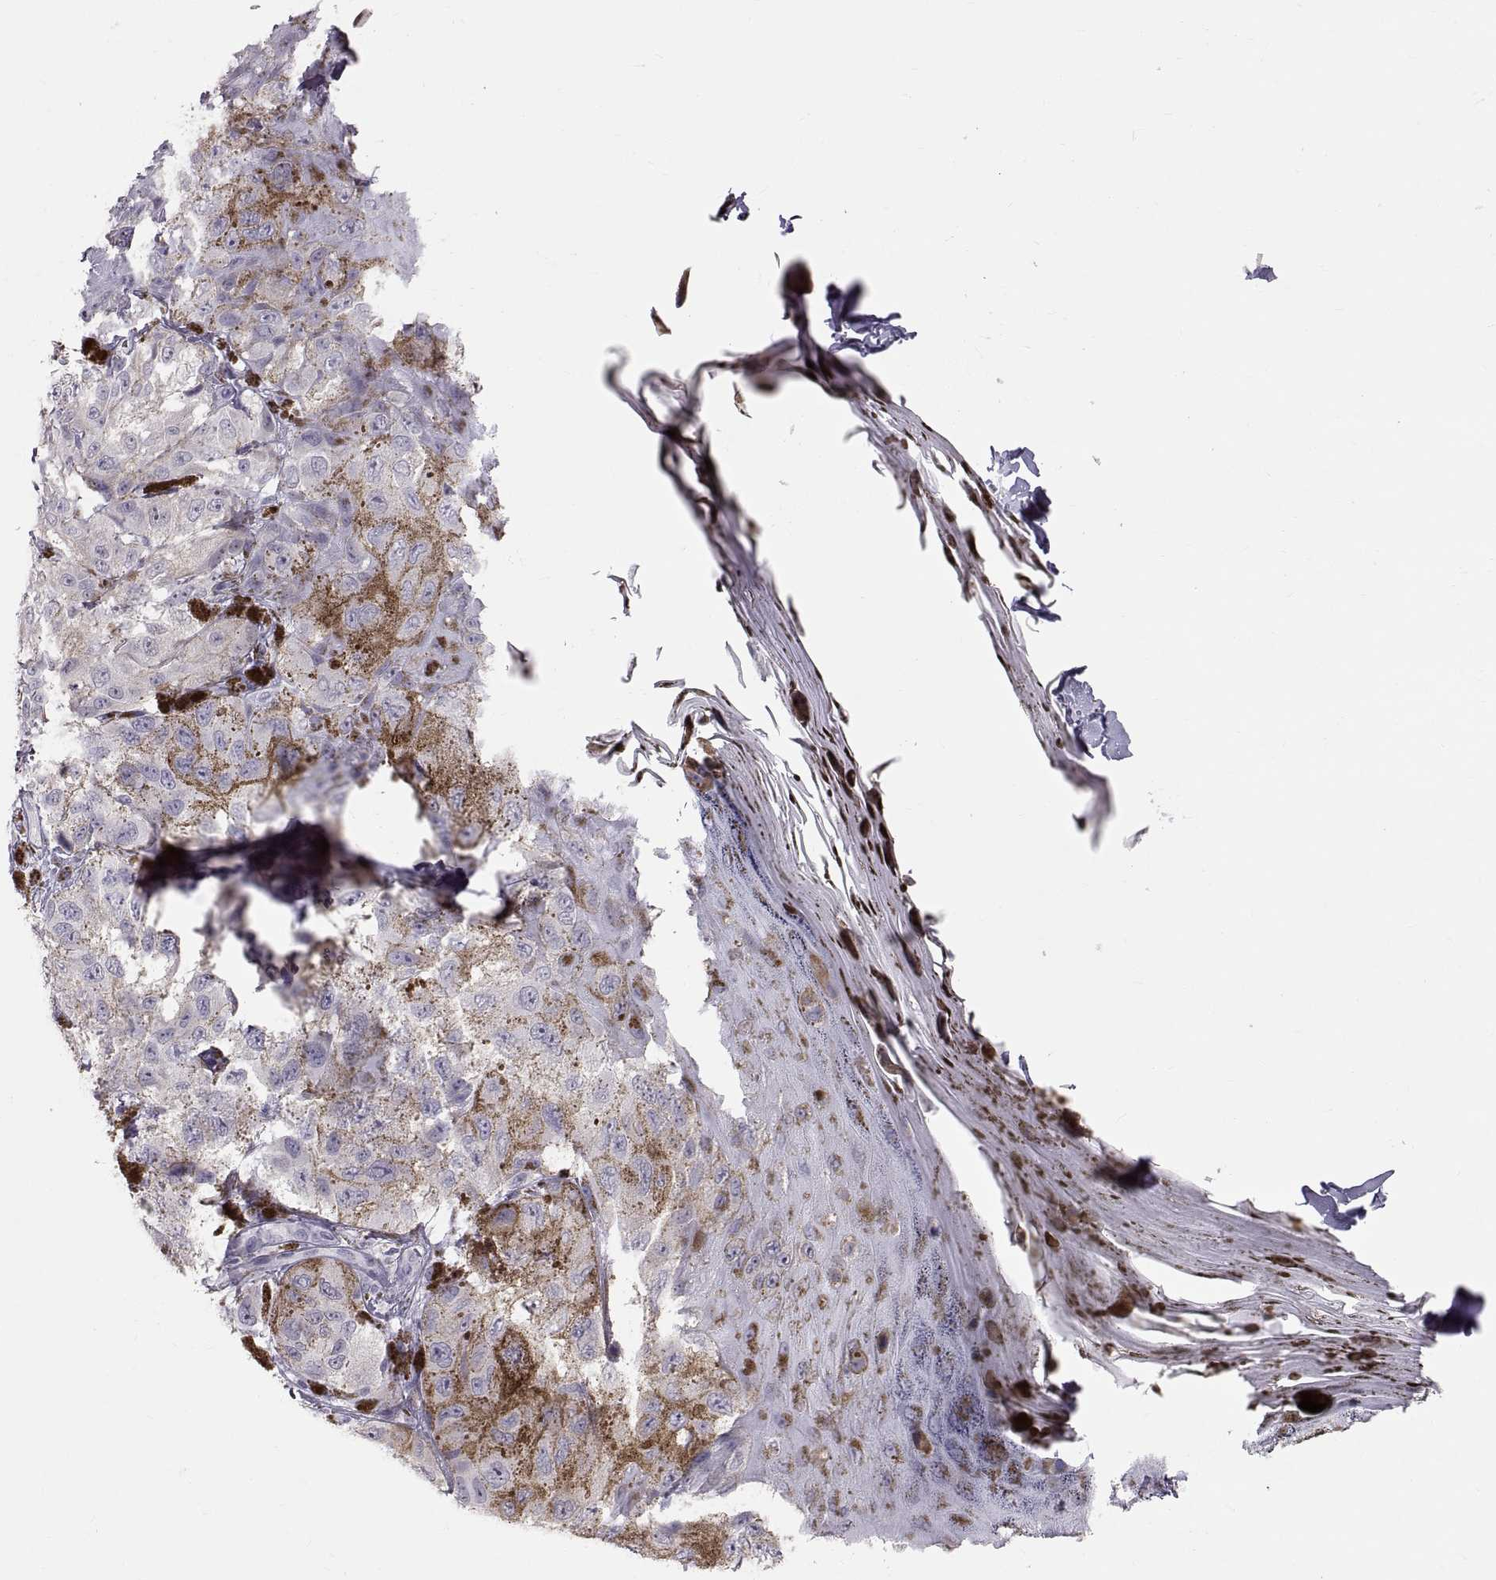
{"staining": {"intensity": "negative", "quantity": "none", "location": "none"}, "tissue": "melanoma", "cell_type": "Tumor cells", "image_type": "cancer", "snomed": [{"axis": "morphology", "description": "Malignant melanoma, NOS"}, {"axis": "topography", "description": "Skin"}], "caption": "This is an immunohistochemistry (IHC) micrograph of human malignant melanoma. There is no staining in tumor cells.", "gene": "WBP2NL", "patient": {"sex": "male", "age": 36}}